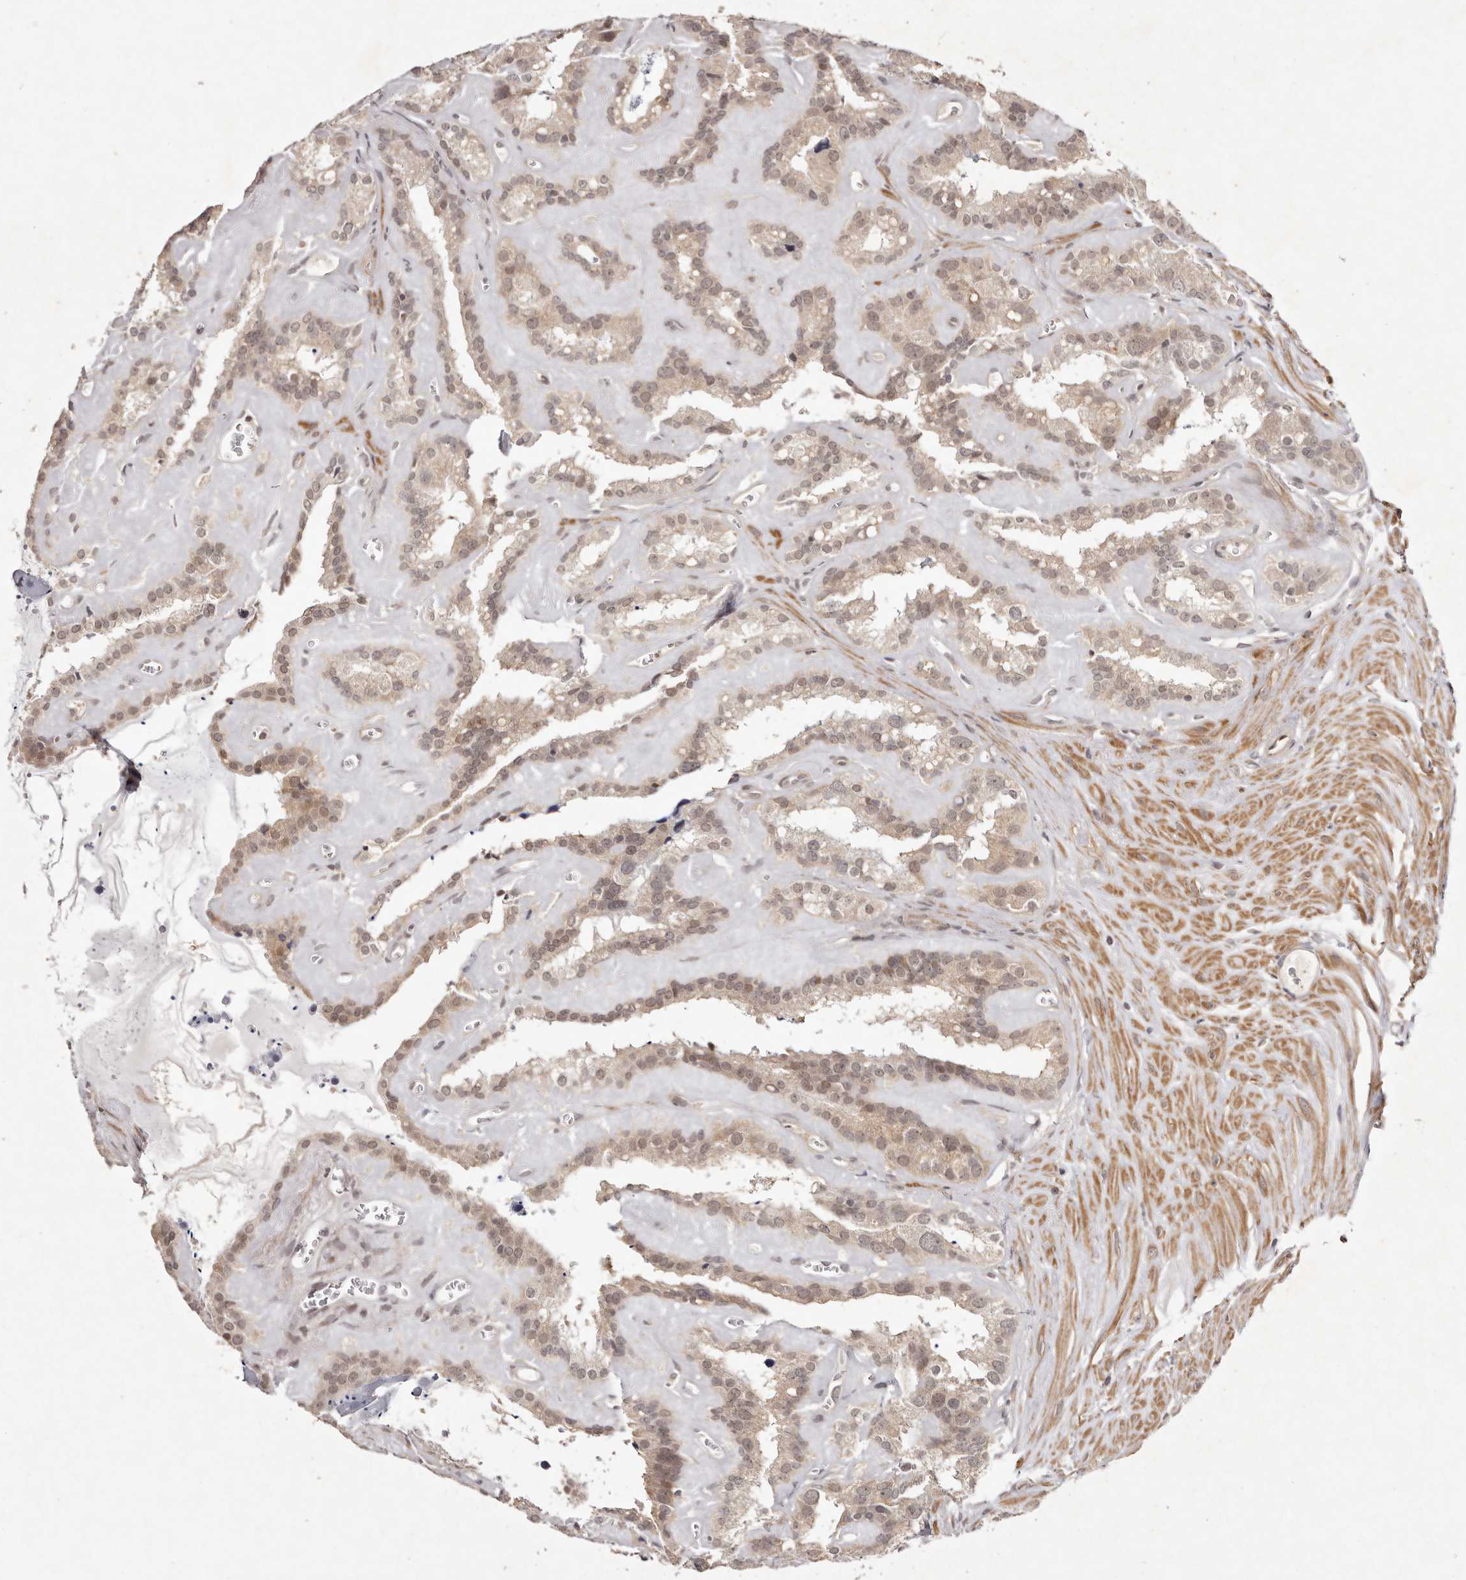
{"staining": {"intensity": "weak", "quantity": "25%-75%", "location": "cytoplasmic/membranous,nuclear"}, "tissue": "seminal vesicle", "cell_type": "Glandular cells", "image_type": "normal", "snomed": [{"axis": "morphology", "description": "Normal tissue, NOS"}, {"axis": "topography", "description": "Prostate"}, {"axis": "topography", "description": "Seminal veicle"}], "caption": "A histopathology image showing weak cytoplasmic/membranous,nuclear expression in about 25%-75% of glandular cells in unremarkable seminal vesicle, as visualized by brown immunohistochemical staining.", "gene": "BUD31", "patient": {"sex": "male", "age": 59}}